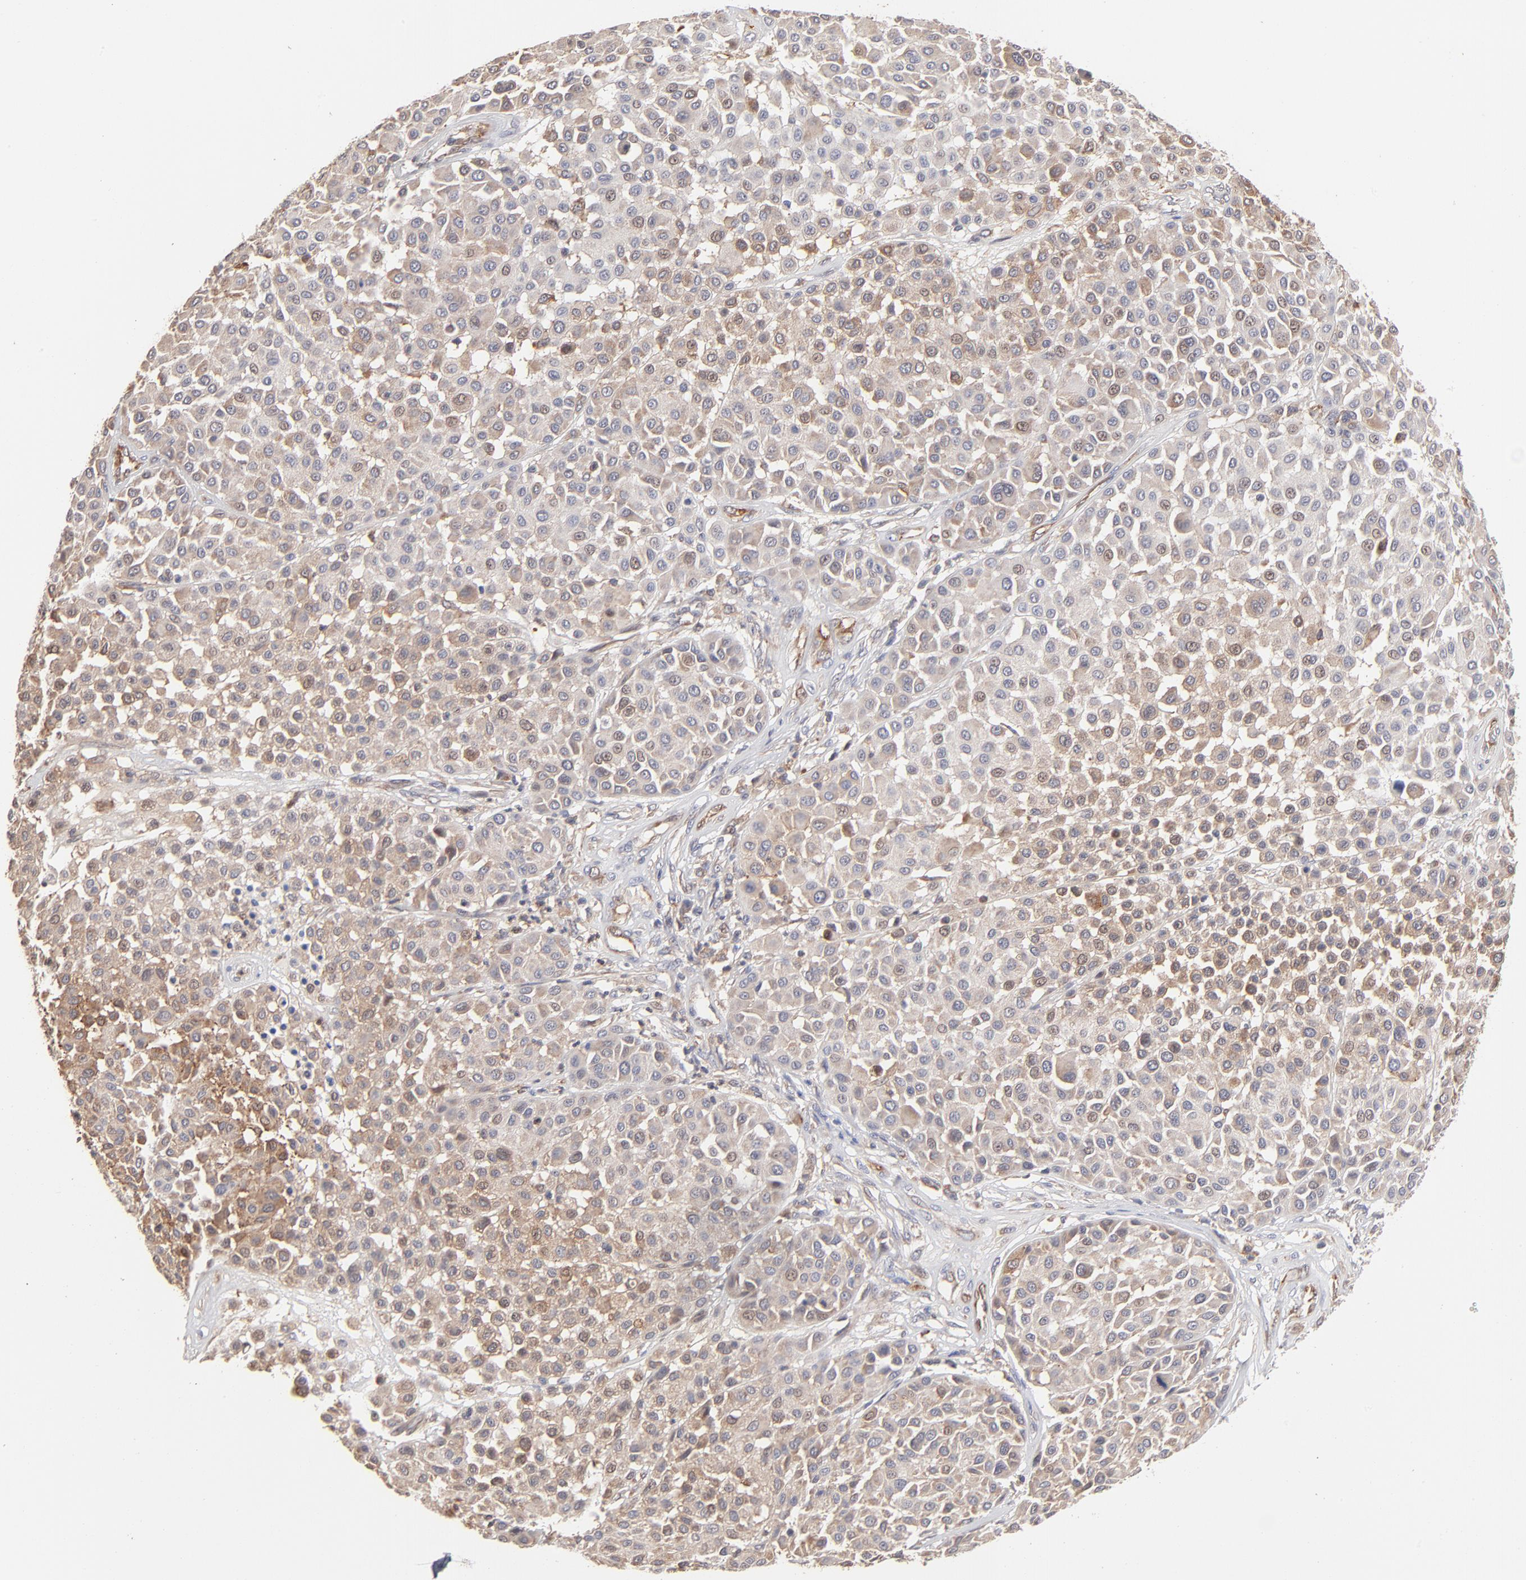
{"staining": {"intensity": "weak", "quantity": ">75%", "location": "cytoplasmic/membranous"}, "tissue": "melanoma", "cell_type": "Tumor cells", "image_type": "cancer", "snomed": [{"axis": "morphology", "description": "Malignant melanoma, Metastatic site"}, {"axis": "topography", "description": "Soft tissue"}], "caption": "There is low levels of weak cytoplasmic/membranous staining in tumor cells of malignant melanoma (metastatic site), as demonstrated by immunohistochemical staining (brown color).", "gene": "IVNS1ABP", "patient": {"sex": "male", "age": 41}}